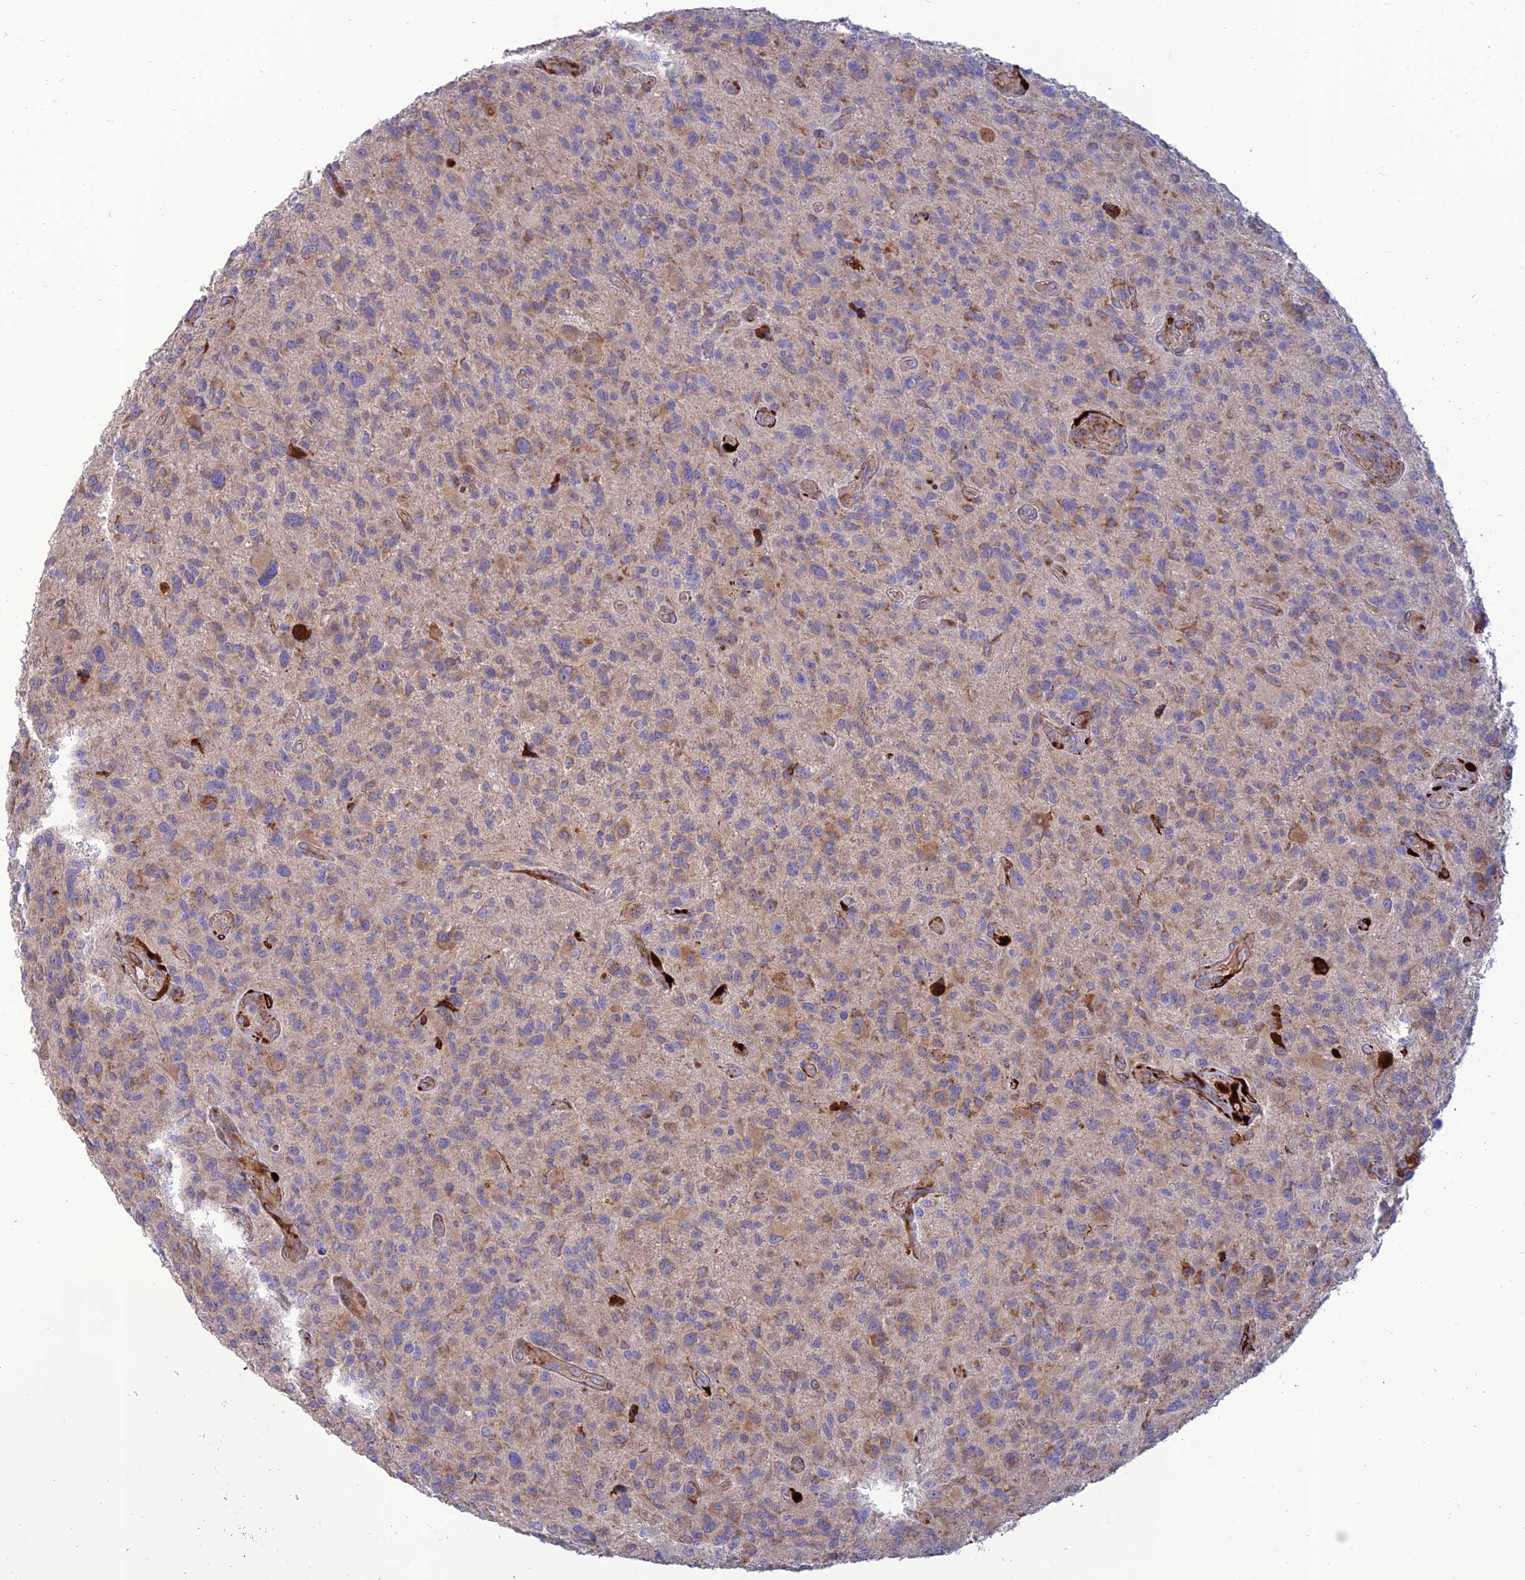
{"staining": {"intensity": "weak", "quantity": "25%-75%", "location": "cytoplasmic/membranous"}, "tissue": "glioma", "cell_type": "Tumor cells", "image_type": "cancer", "snomed": [{"axis": "morphology", "description": "Glioma, malignant, High grade"}, {"axis": "topography", "description": "Brain"}], "caption": "An image of human glioma stained for a protein exhibits weak cytoplasmic/membranous brown staining in tumor cells. (DAB (3,3'-diaminobenzidine) IHC with brightfield microscopy, high magnification).", "gene": "RCN3", "patient": {"sex": "male", "age": 47}}